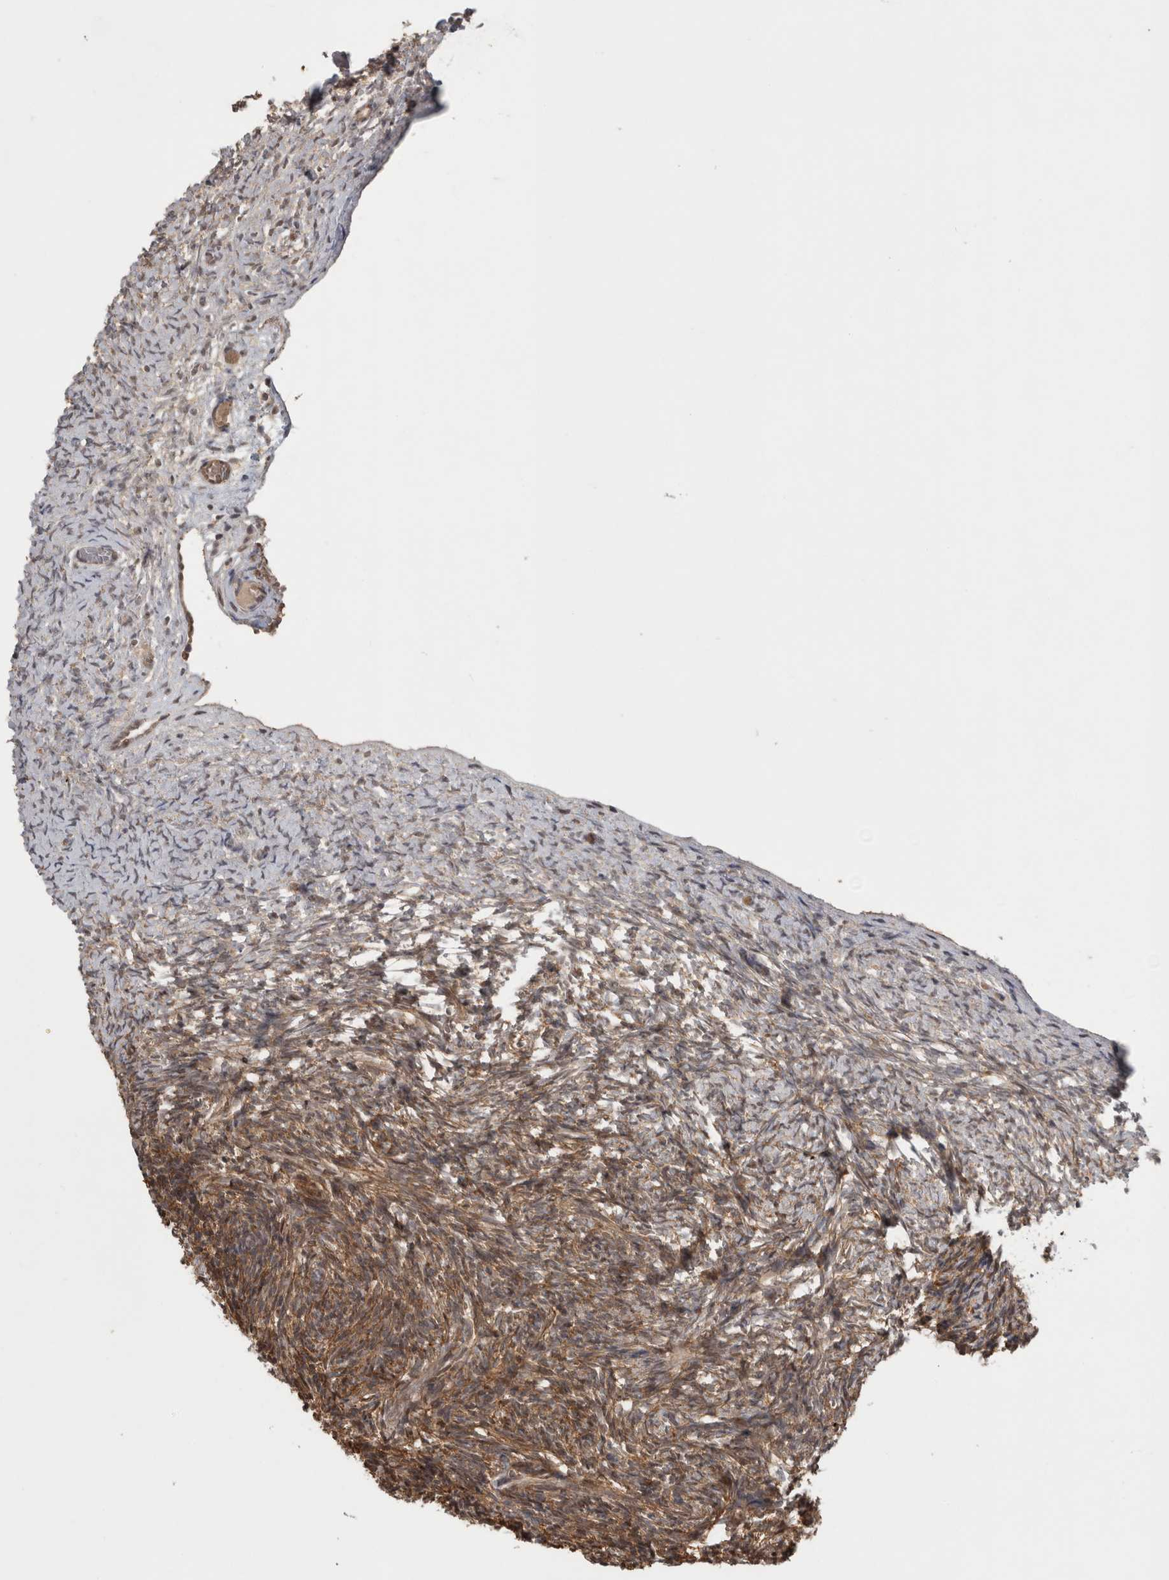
{"staining": {"intensity": "strong", "quantity": ">75%", "location": "cytoplasmic/membranous"}, "tissue": "ovary", "cell_type": "Follicle cells", "image_type": "normal", "snomed": [{"axis": "morphology", "description": "Normal tissue, NOS"}, {"axis": "topography", "description": "Ovary"}], "caption": "Immunohistochemistry (IHC) image of benign human ovary stained for a protein (brown), which displays high levels of strong cytoplasmic/membranous expression in about >75% of follicle cells.", "gene": "TRMT61B", "patient": {"sex": "female", "age": 34}}